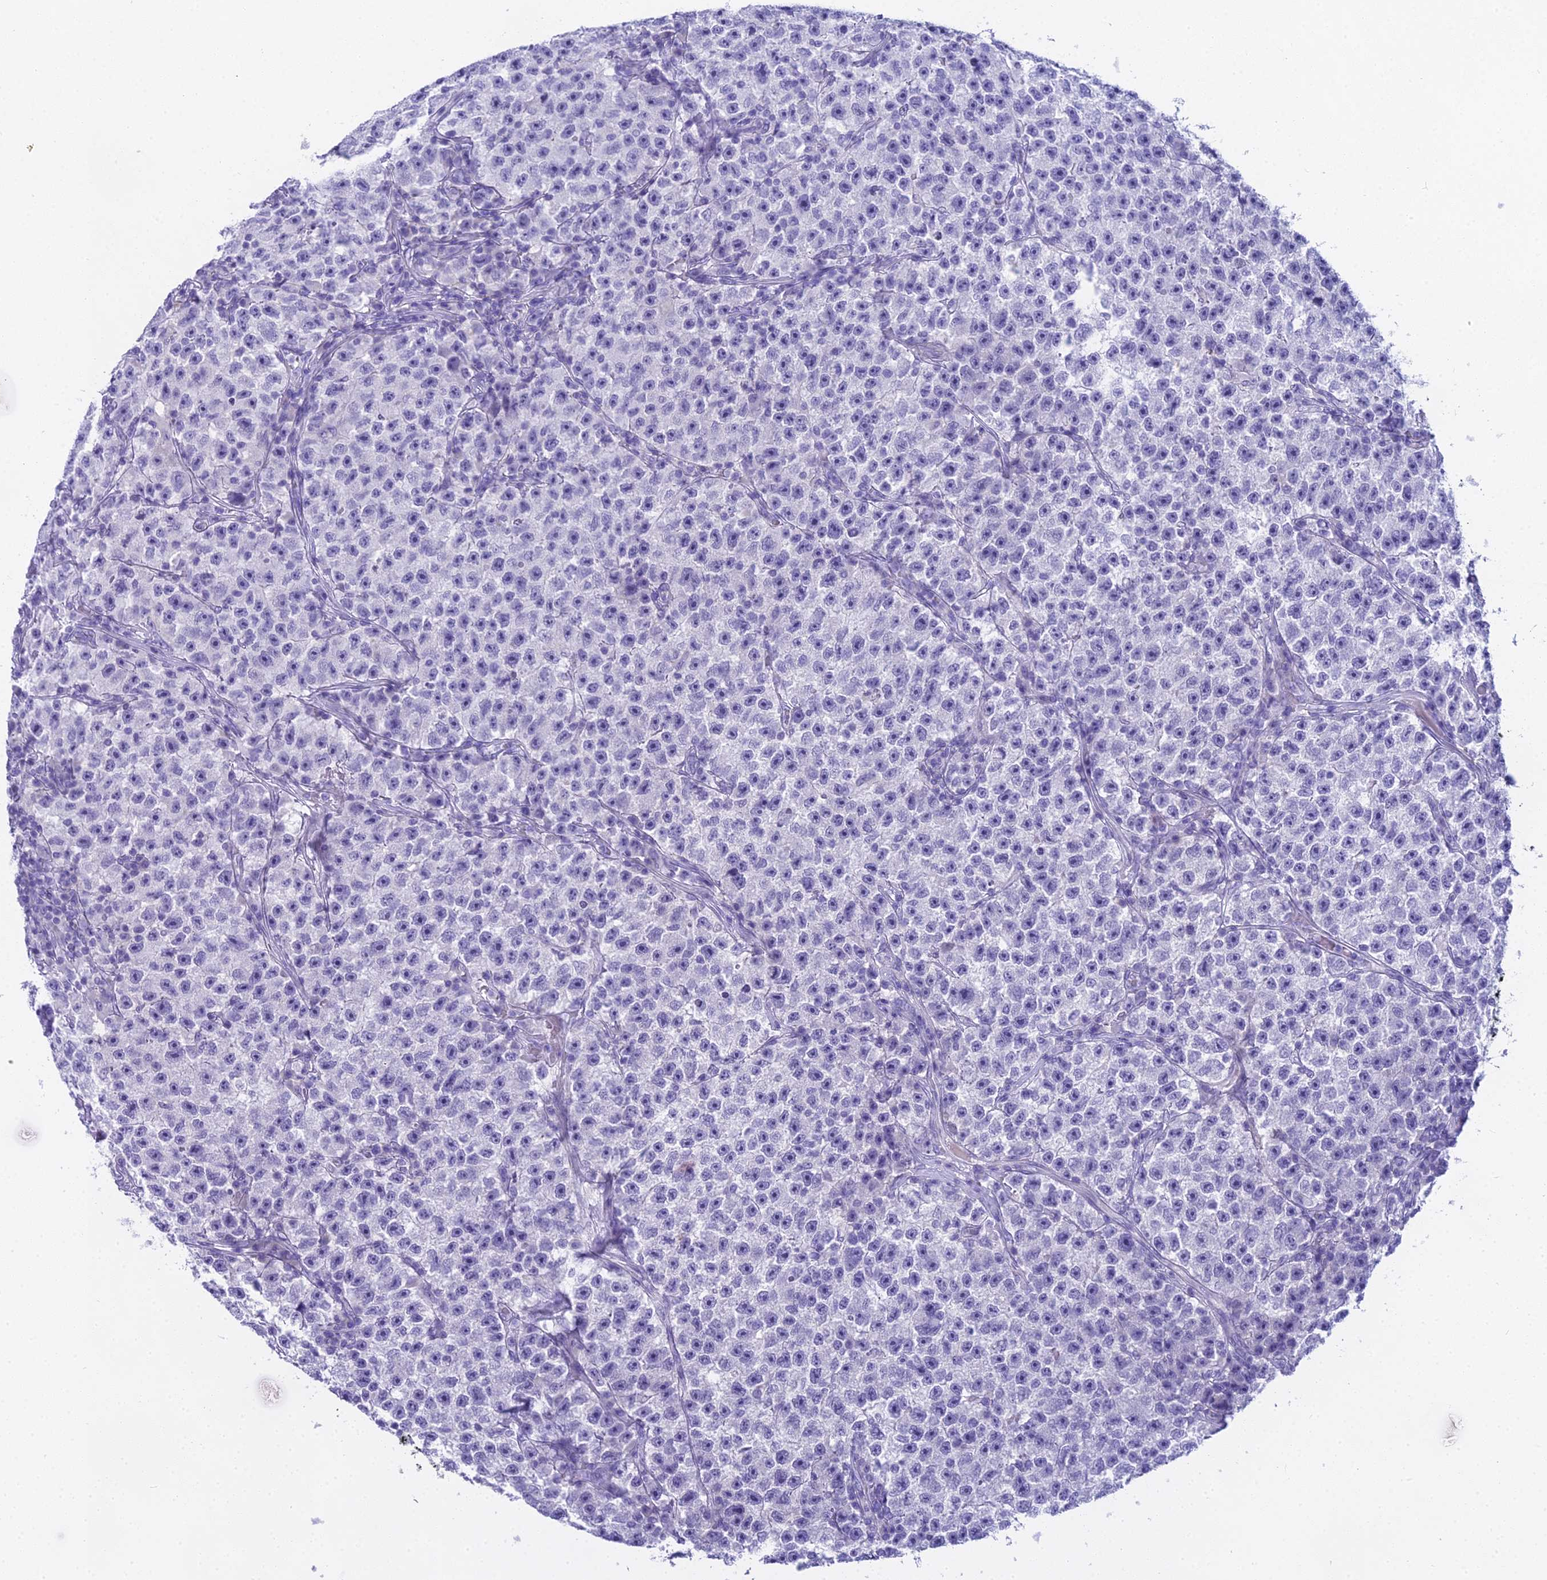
{"staining": {"intensity": "negative", "quantity": "none", "location": "none"}, "tissue": "testis cancer", "cell_type": "Tumor cells", "image_type": "cancer", "snomed": [{"axis": "morphology", "description": "Seminoma, NOS"}, {"axis": "topography", "description": "Testis"}], "caption": "Immunohistochemistry of testis cancer (seminoma) exhibits no expression in tumor cells.", "gene": "UNC80", "patient": {"sex": "male", "age": 22}}